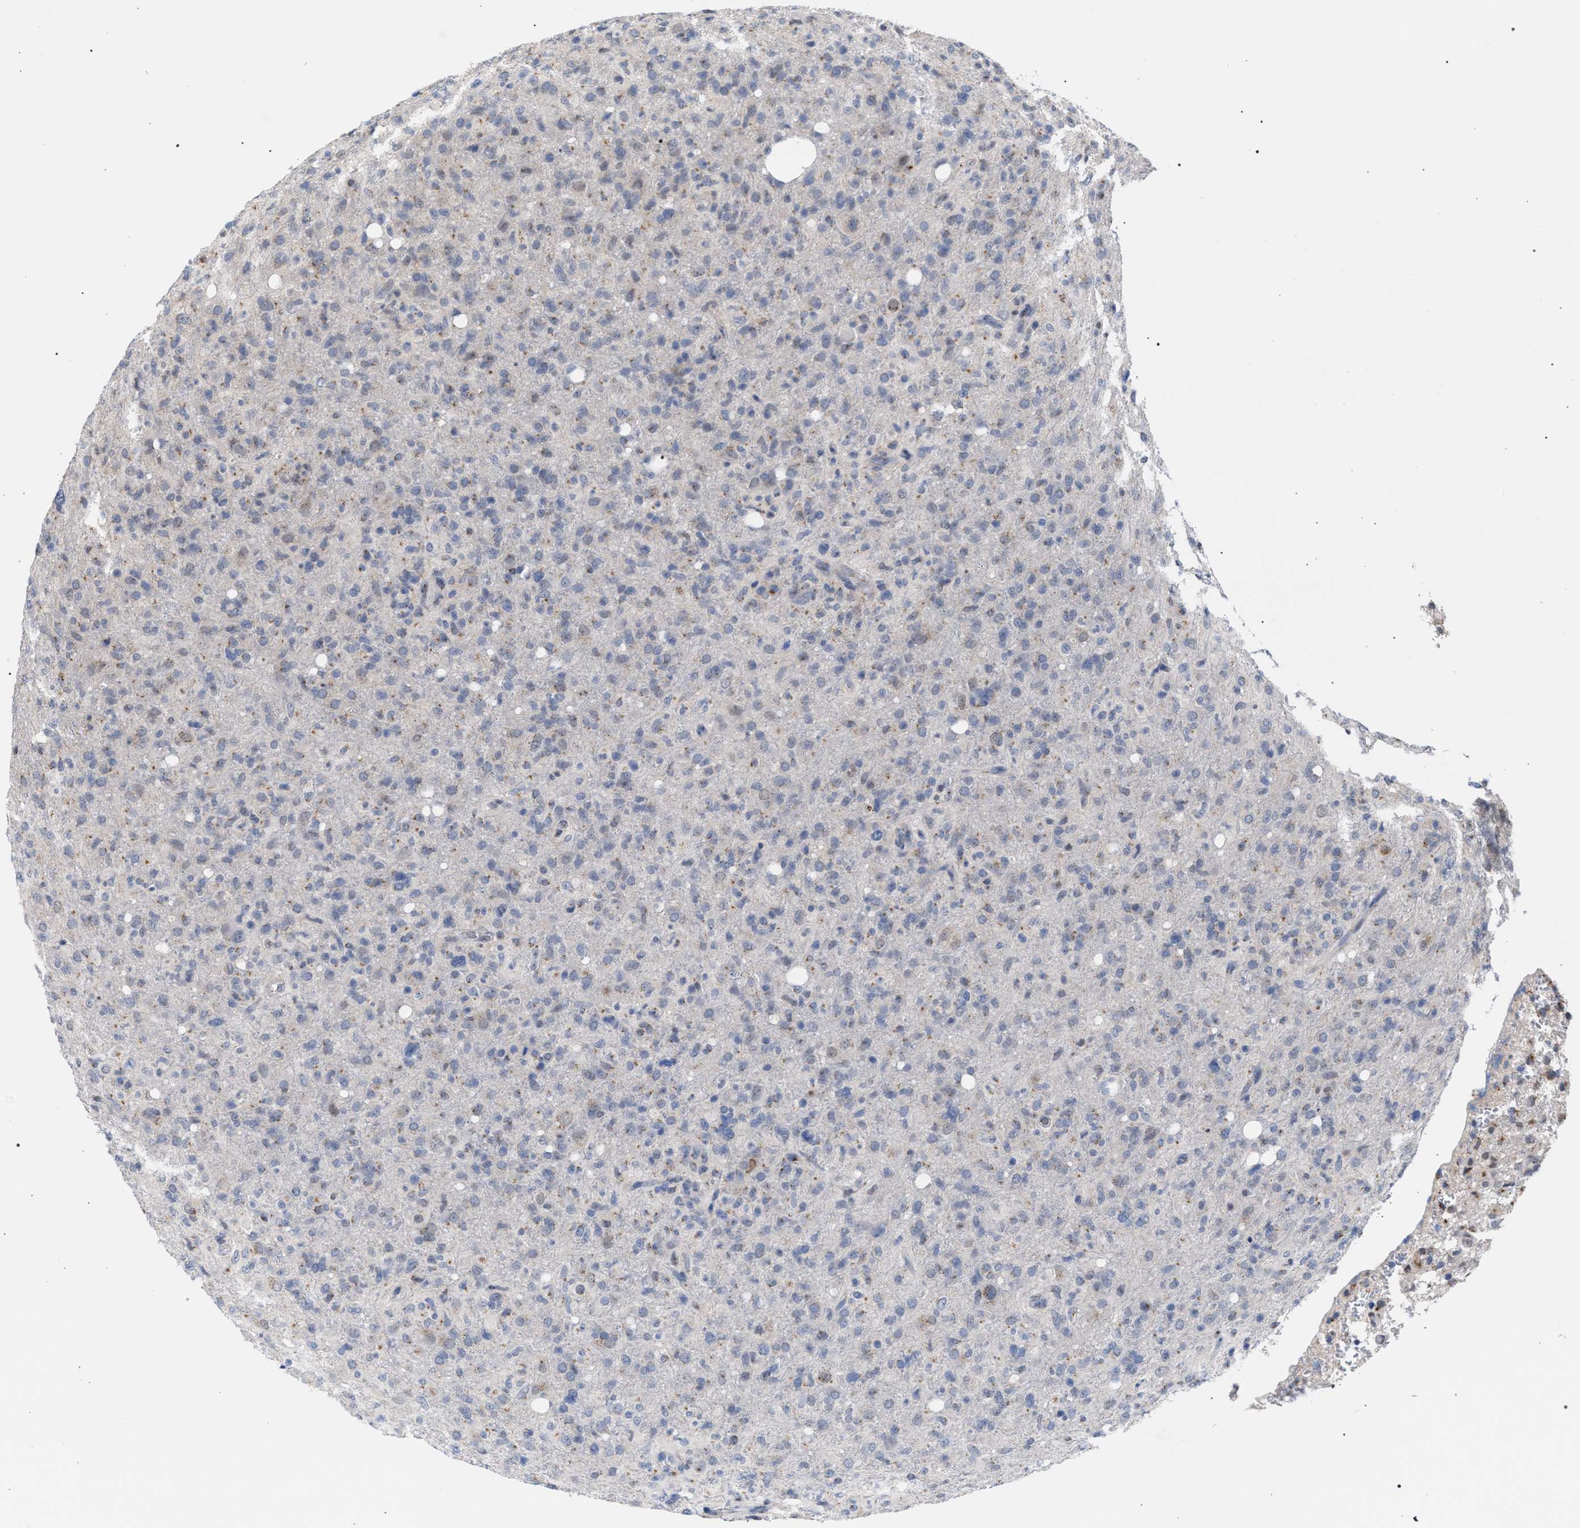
{"staining": {"intensity": "weak", "quantity": "<25%", "location": "cytoplasmic/membranous"}, "tissue": "glioma", "cell_type": "Tumor cells", "image_type": "cancer", "snomed": [{"axis": "morphology", "description": "Glioma, malignant, High grade"}, {"axis": "topography", "description": "Brain"}], "caption": "Immunohistochemistry (IHC) of high-grade glioma (malignant) shows no expression in tumor cells.", "gene": "GOLGA2", "patient": {"sex": "female", "age": 57}}